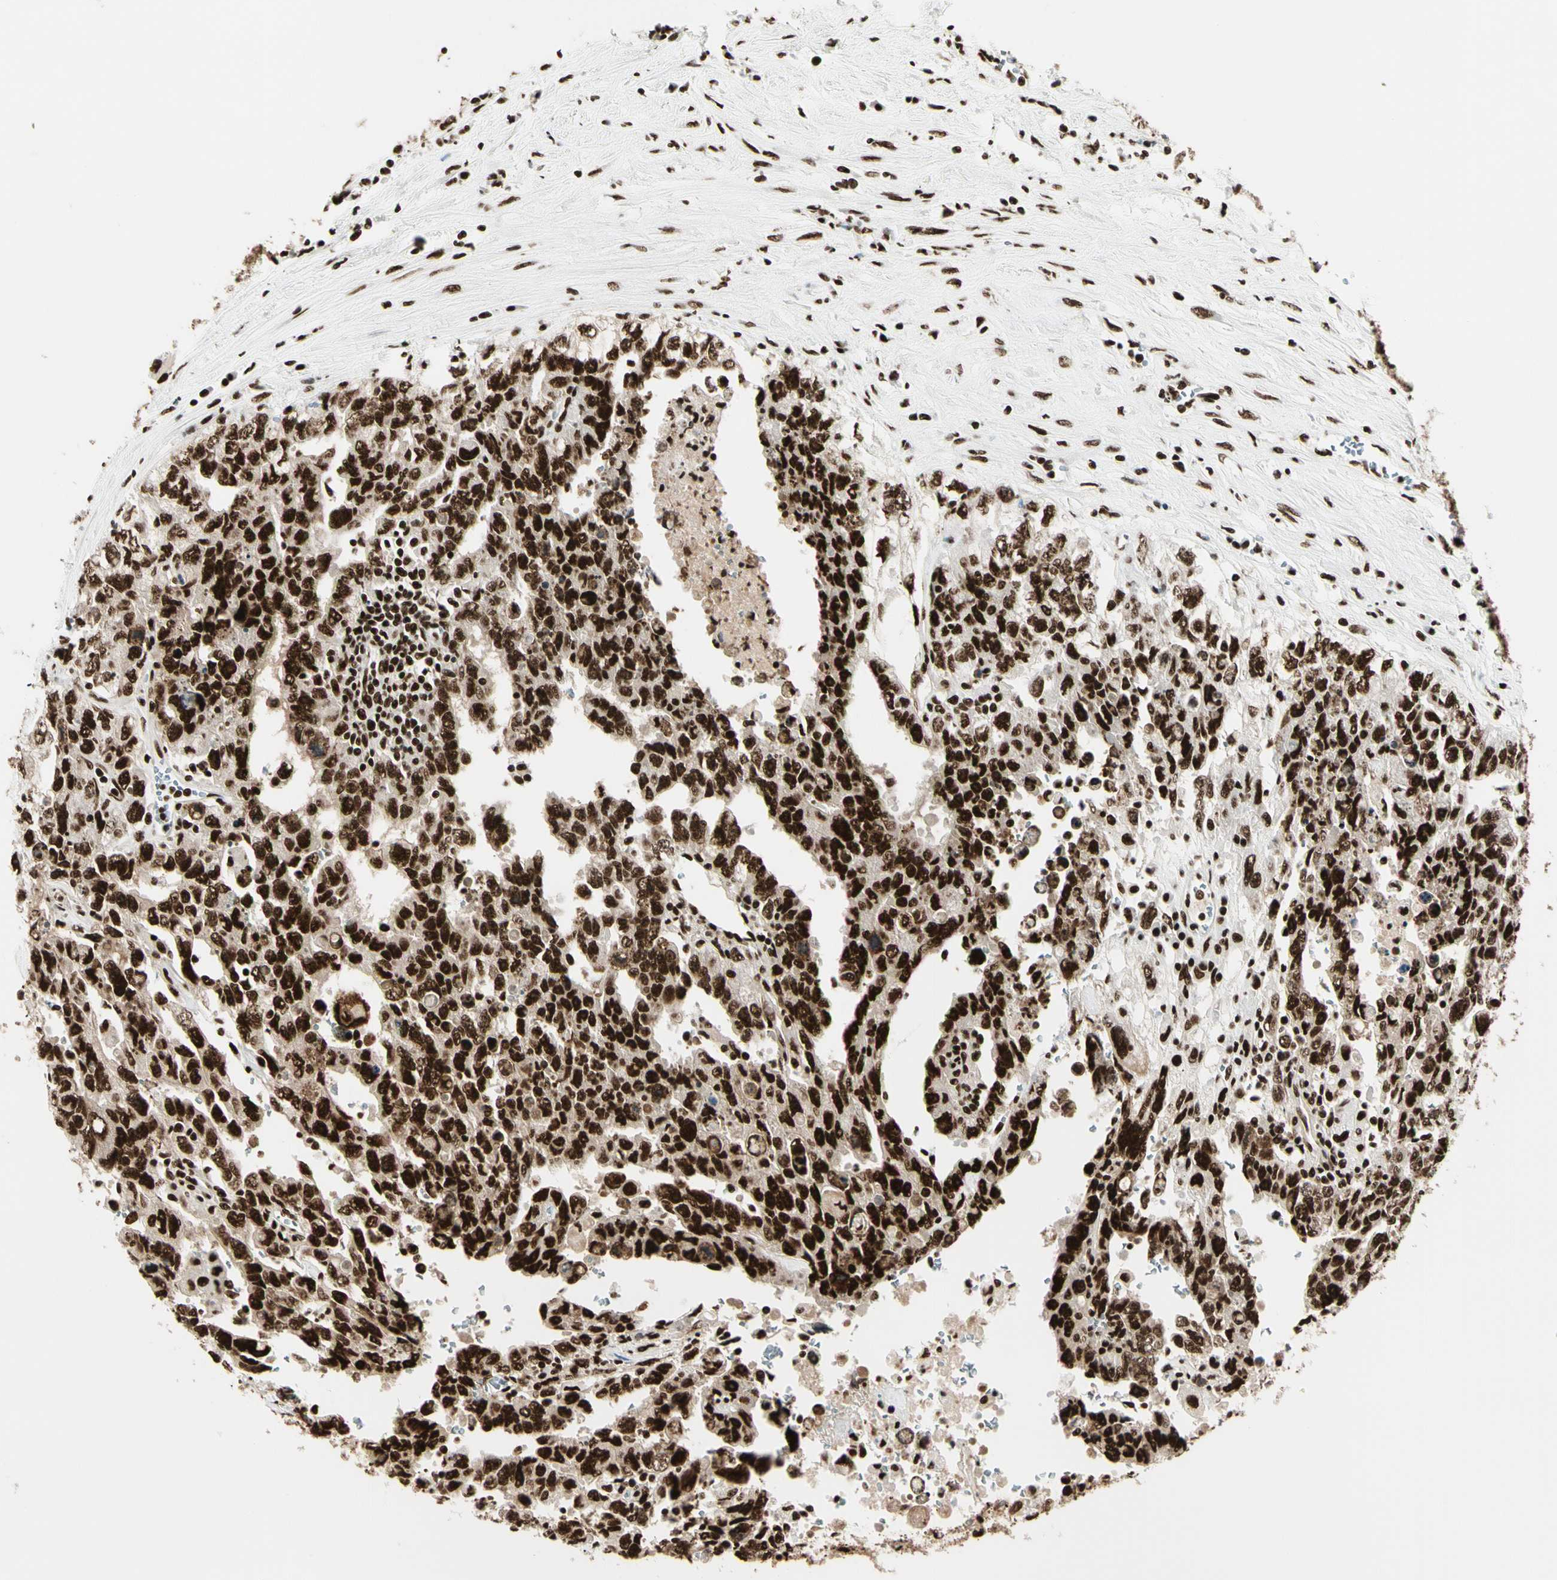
{"staining": {"intensity": "strong", "quantity": ">75%", "location": "nuclear"}, "tissue": "testis cancer", "cell_type": "Tumor cells", "image_type": "cancer", "snomed": [{"axis": "morphology", "description": "Carcinoma, Embryonal, NOS"}, {"axis": "topography", "description": "Testis"}], "caption": "The photomicrograph shows a brown stain indicating the presence of a protein in the nuclear of tumor cells in testis cancer (embryonal carcinoma).", "gene": "CCAR1", "patient": {"sex": "male", "age": 28}}